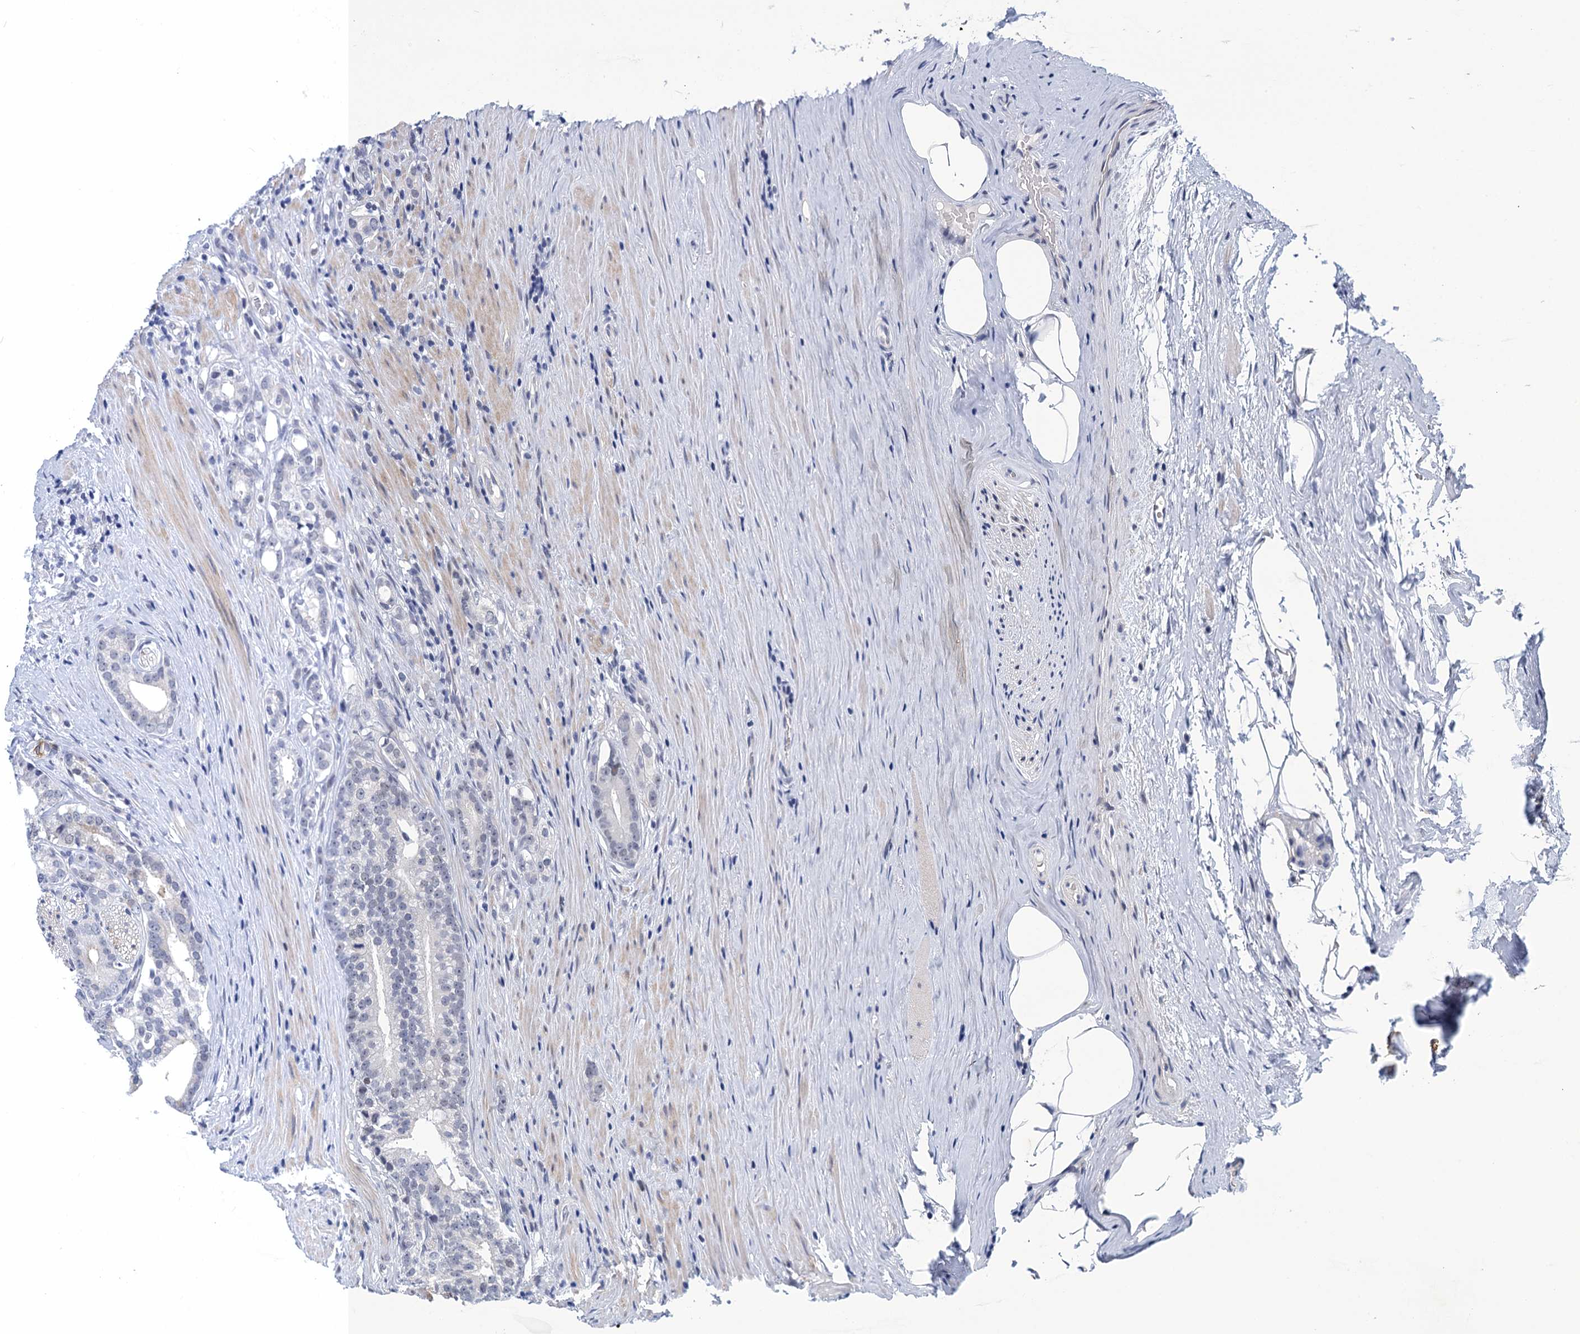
{"staining": {"intensity": "negative", "quantity": "none", "location": "none"}, "tissue": "prostate cancer", "cell_type": "Tumor cells", "image_type": "cancer", "snomed": [{"axis": "morphology", "description": "Adenocarcinoma, Low grade"}, {"axis": "topography", "description": "Prostate"}], "caption": "DAB immunohistochemical staining of prostate cancer shows no significant positivity in tumor cells. (DAB immunohistochemistry with hematoxylin counter stain).", "gene": "GINS3", "patient": {"sex": "male", "age": 71}}